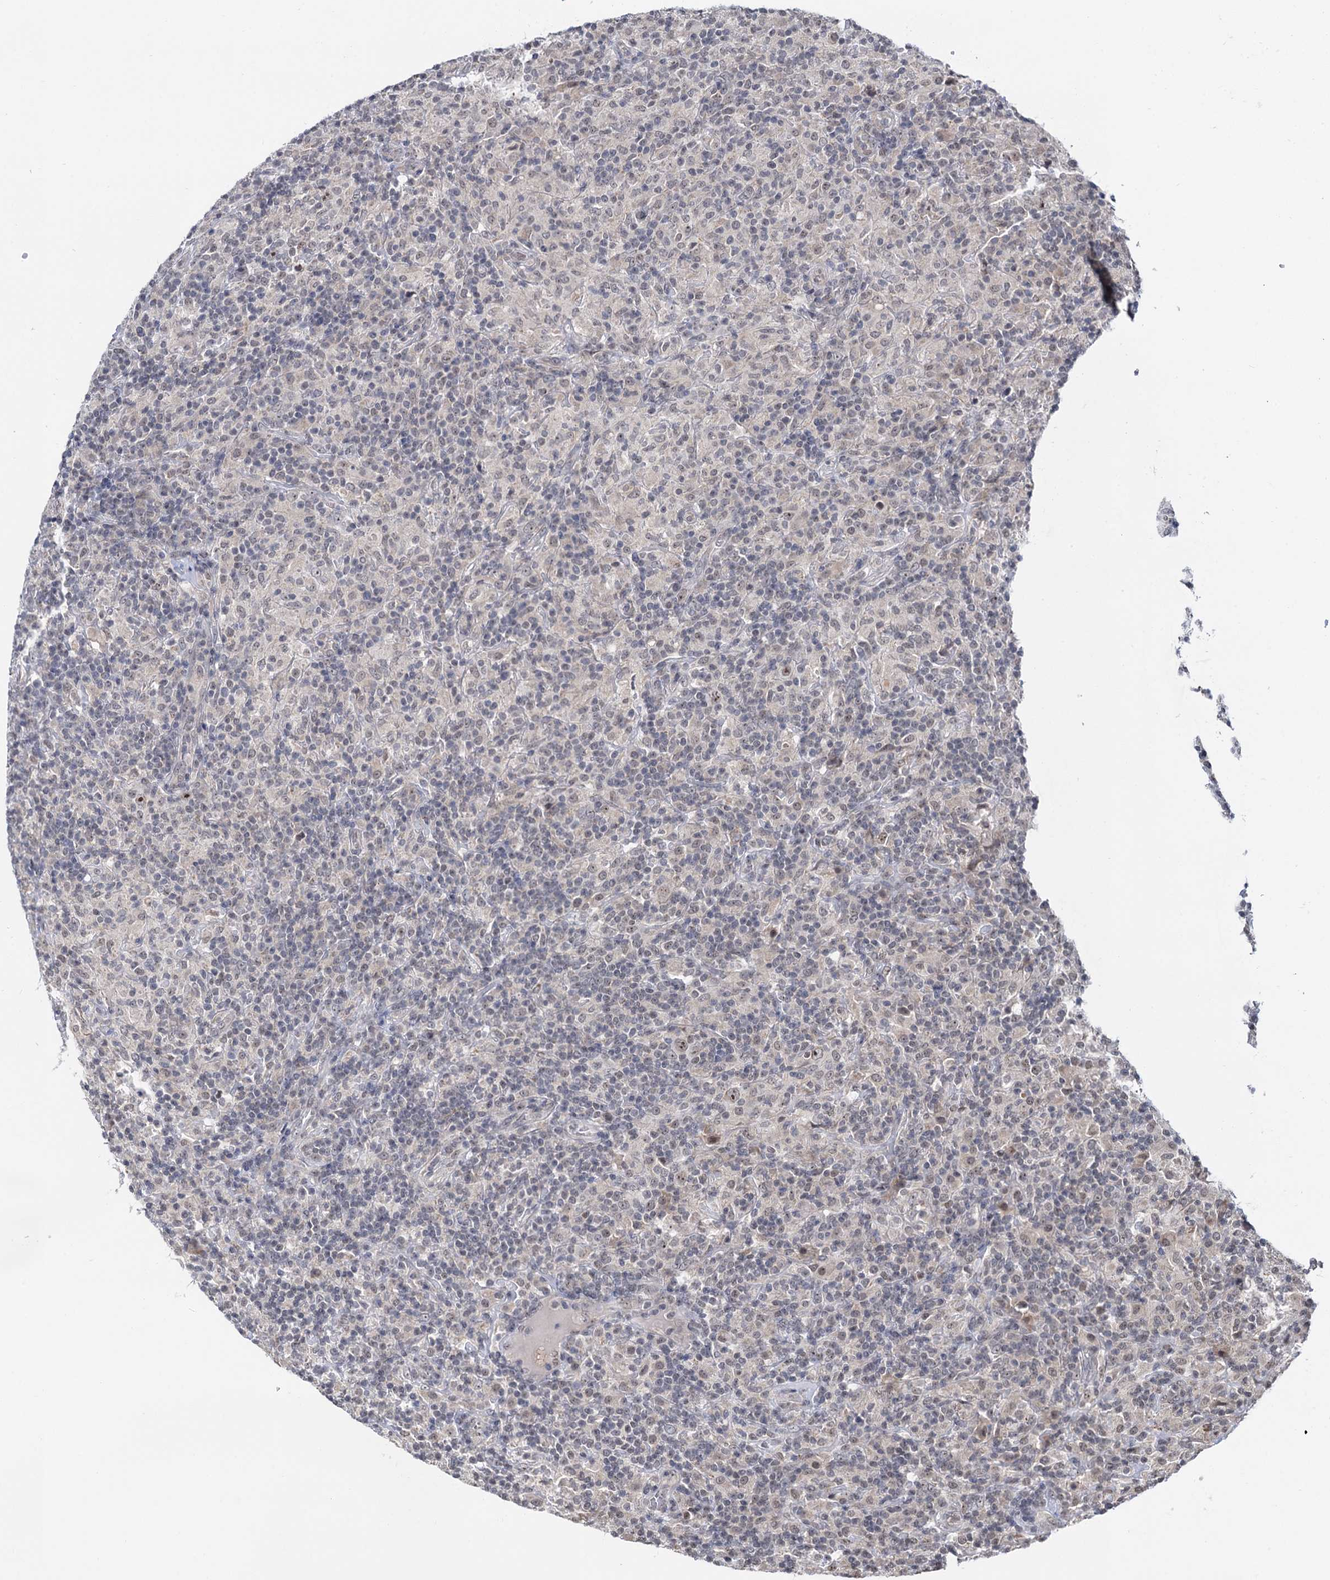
{"staining": {"intensity": "moderate", "quantity": ">75%", "location": "nuclear"}, "tissue": "lymphoma", "cell_type": "Tumor cells", "image_type": "cancer", "snomed": [{"axis": "morphology", "description": "Hodgkin's disease, NOS"}, {"axis": "topography", "description": "Lymph node"}], "caption": "Immunohistochemical staining of Hodgkin's disease reveals medium levels of moderate nuclear protein staining in approximately >75% of tumor cells.", "gene": "NAT10", "patient": {"sex": "male", "age": 70}}